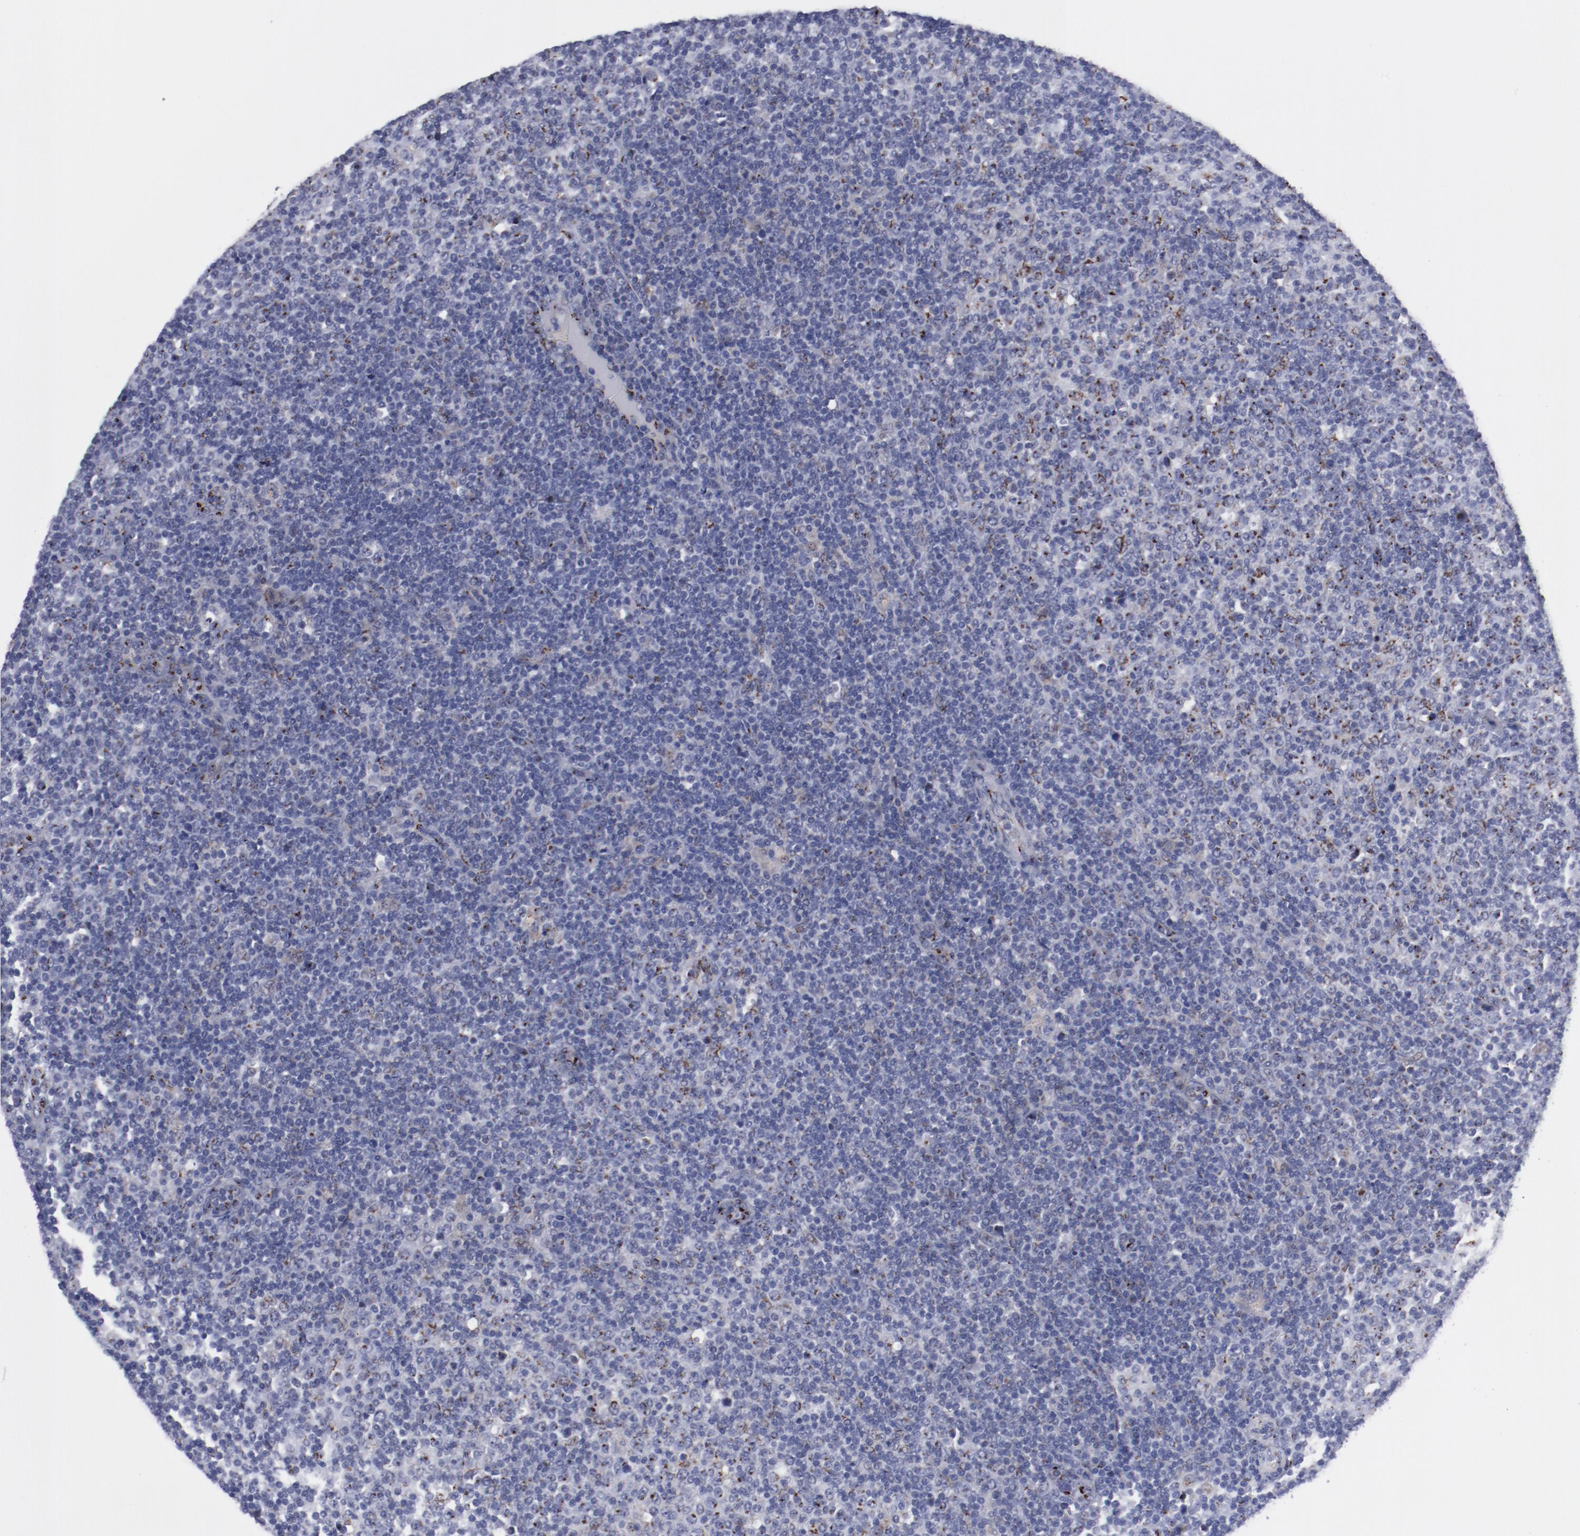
{"staining": {"intensity": "strong", "quantity": "<25%", "location": "cytoplasmic/membranous"}, "tissue": "lymphoma", "cell_type": "Tumor cells", "image_type": "cancer", "snomed": [{"axis": "morphology", "description": "Malignant lymphoma, non-Hodgkin's type, Low grade"}, {"axis": "topography", "description": "Lymph node"}], "caption": "Immunohistochemical staining of human low-grade malignant lymphoma, non-Hodgkin's type displays strong cytoplasmic/membranous protein staining in approximately <25% of tumor cells. The protein is shown in brown color, while the nuclei are stained blue.", "gene": "GOLIM4", "patient": {"sex": "male", "age": 70}}